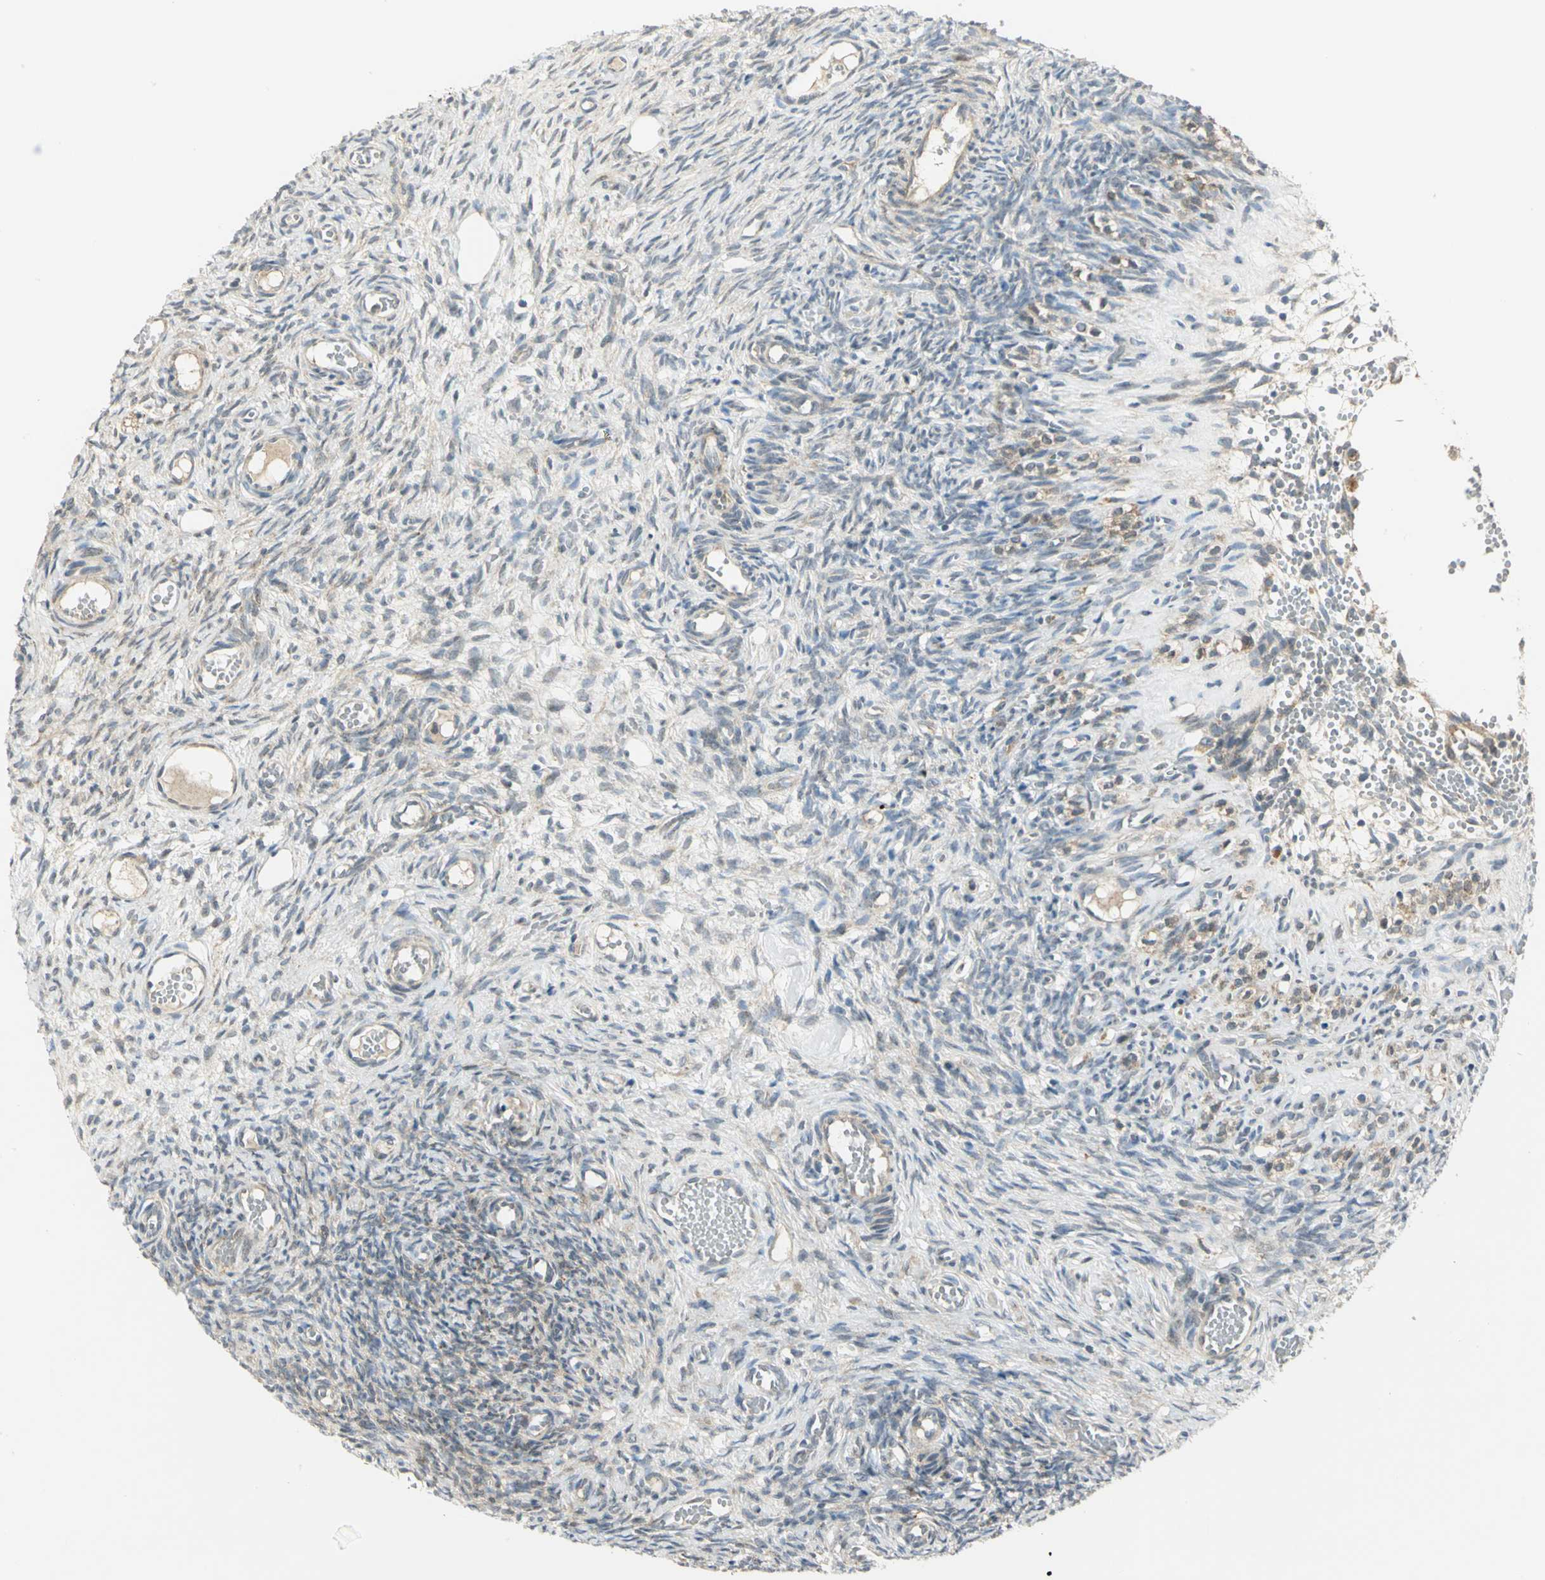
{"staining": {"intensity": "weak", "quantity": ">75%", "location": "cytoplasmic/membranous"}, "tissue": "ovary", "cell_type": "Ovarian stroma cells", "image_type": "normal", "snomed": [{"axis": "morphology", "description": "Normal tissue, NOS"}, {"axis": "topography", "description": "Ovary"}], "caption": "Ovary stained with a brown dye exhibits weak cytoplasmic/membranous positive staining in about >75% of ovarian stroma cells.", "gene": "MAPK8IP3", "patient": {"sex": "female", "age": 35}}